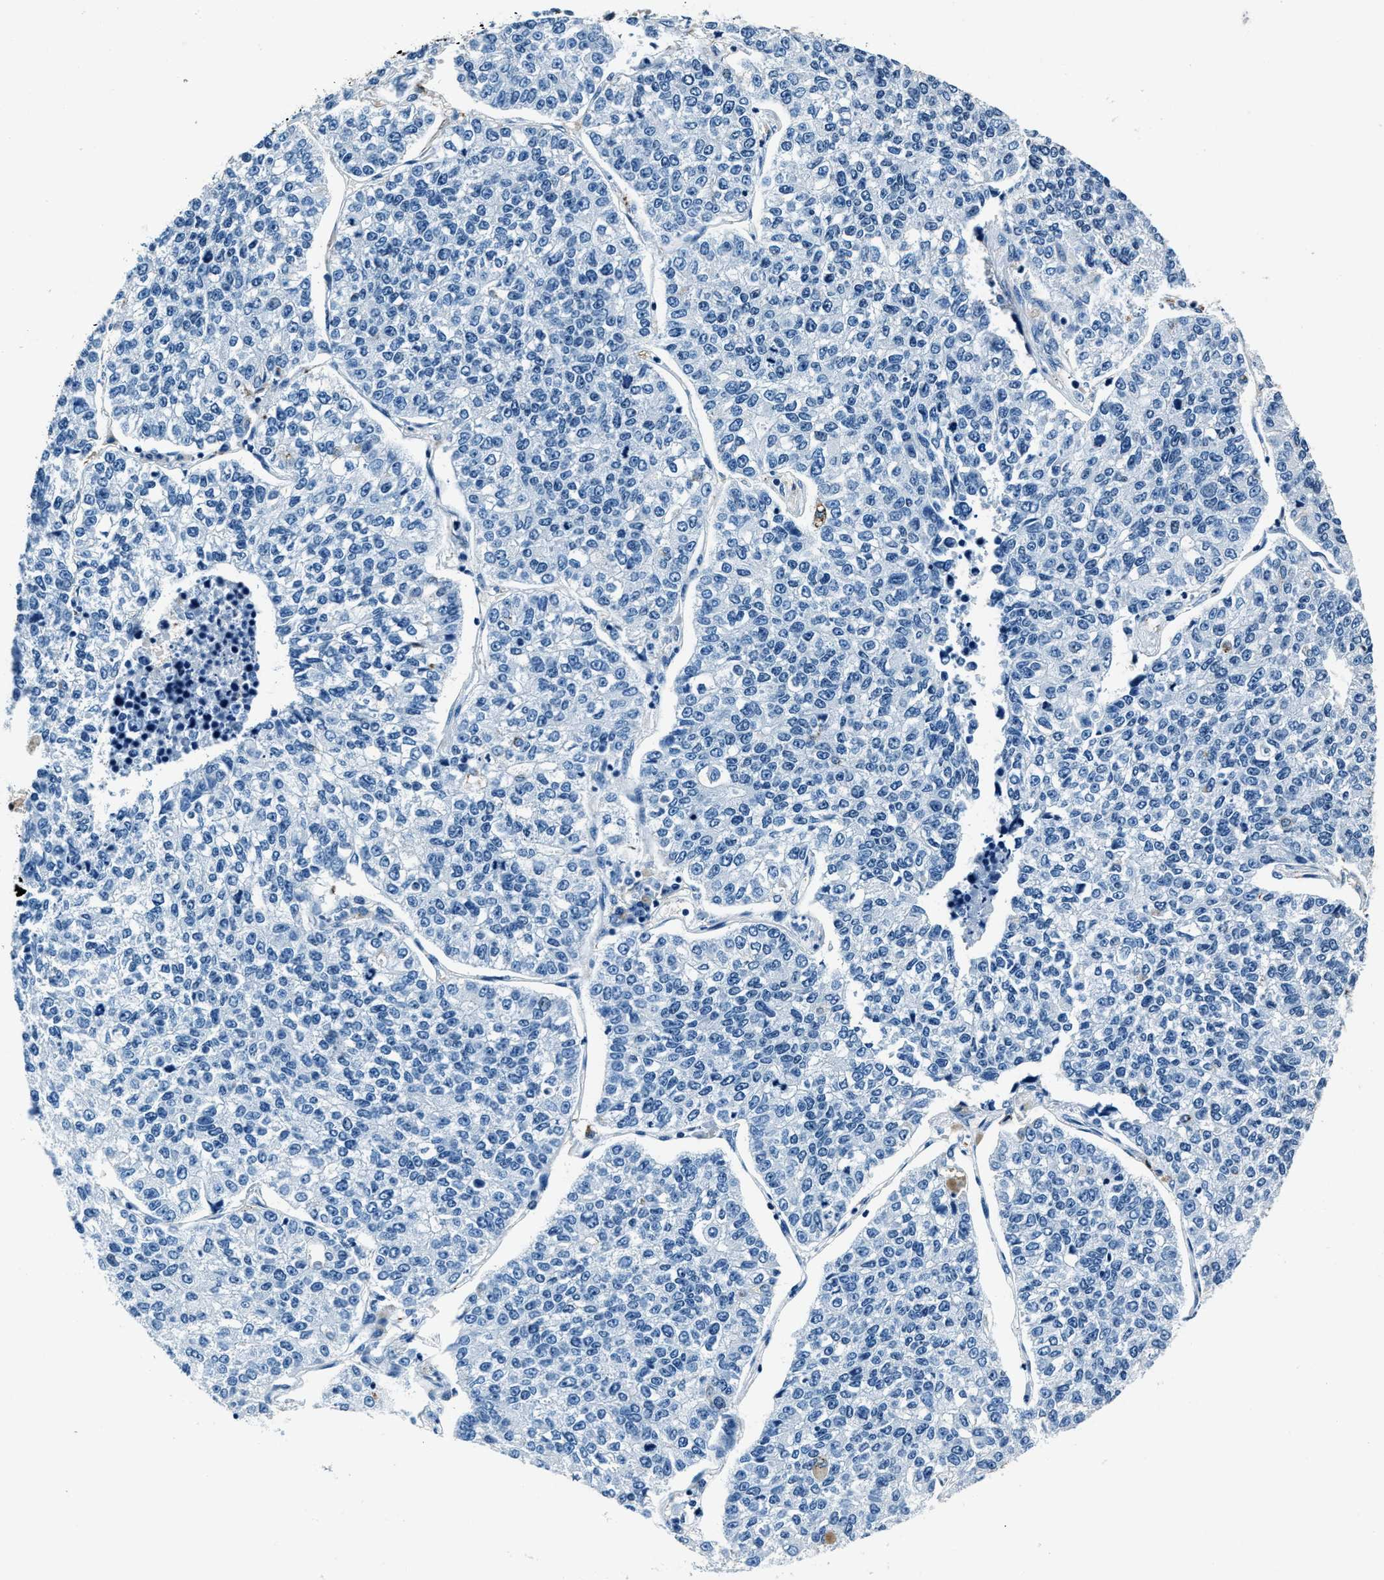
{"staining": {"intensity": "negative", "quantity": "none", "location": "none"}, "tissue": "lung cancer", "cell_type": "Tumor cells", "image_type": "cancer", "snomed": [{"axis": "morphology", "description": "Adenocarcinoma, NOS"}, {"axis": "topography", "description": "Lung"}], "caption": "This micrograph is of adenocarcinoma (lung) stained with immunohistochemistry to label a protein in brown with the nuclei are counter-stained blue. There is no positivity in tumor cells.", "gene": "PTPDC1", "patient": {"sex": "male", "age": 49}}